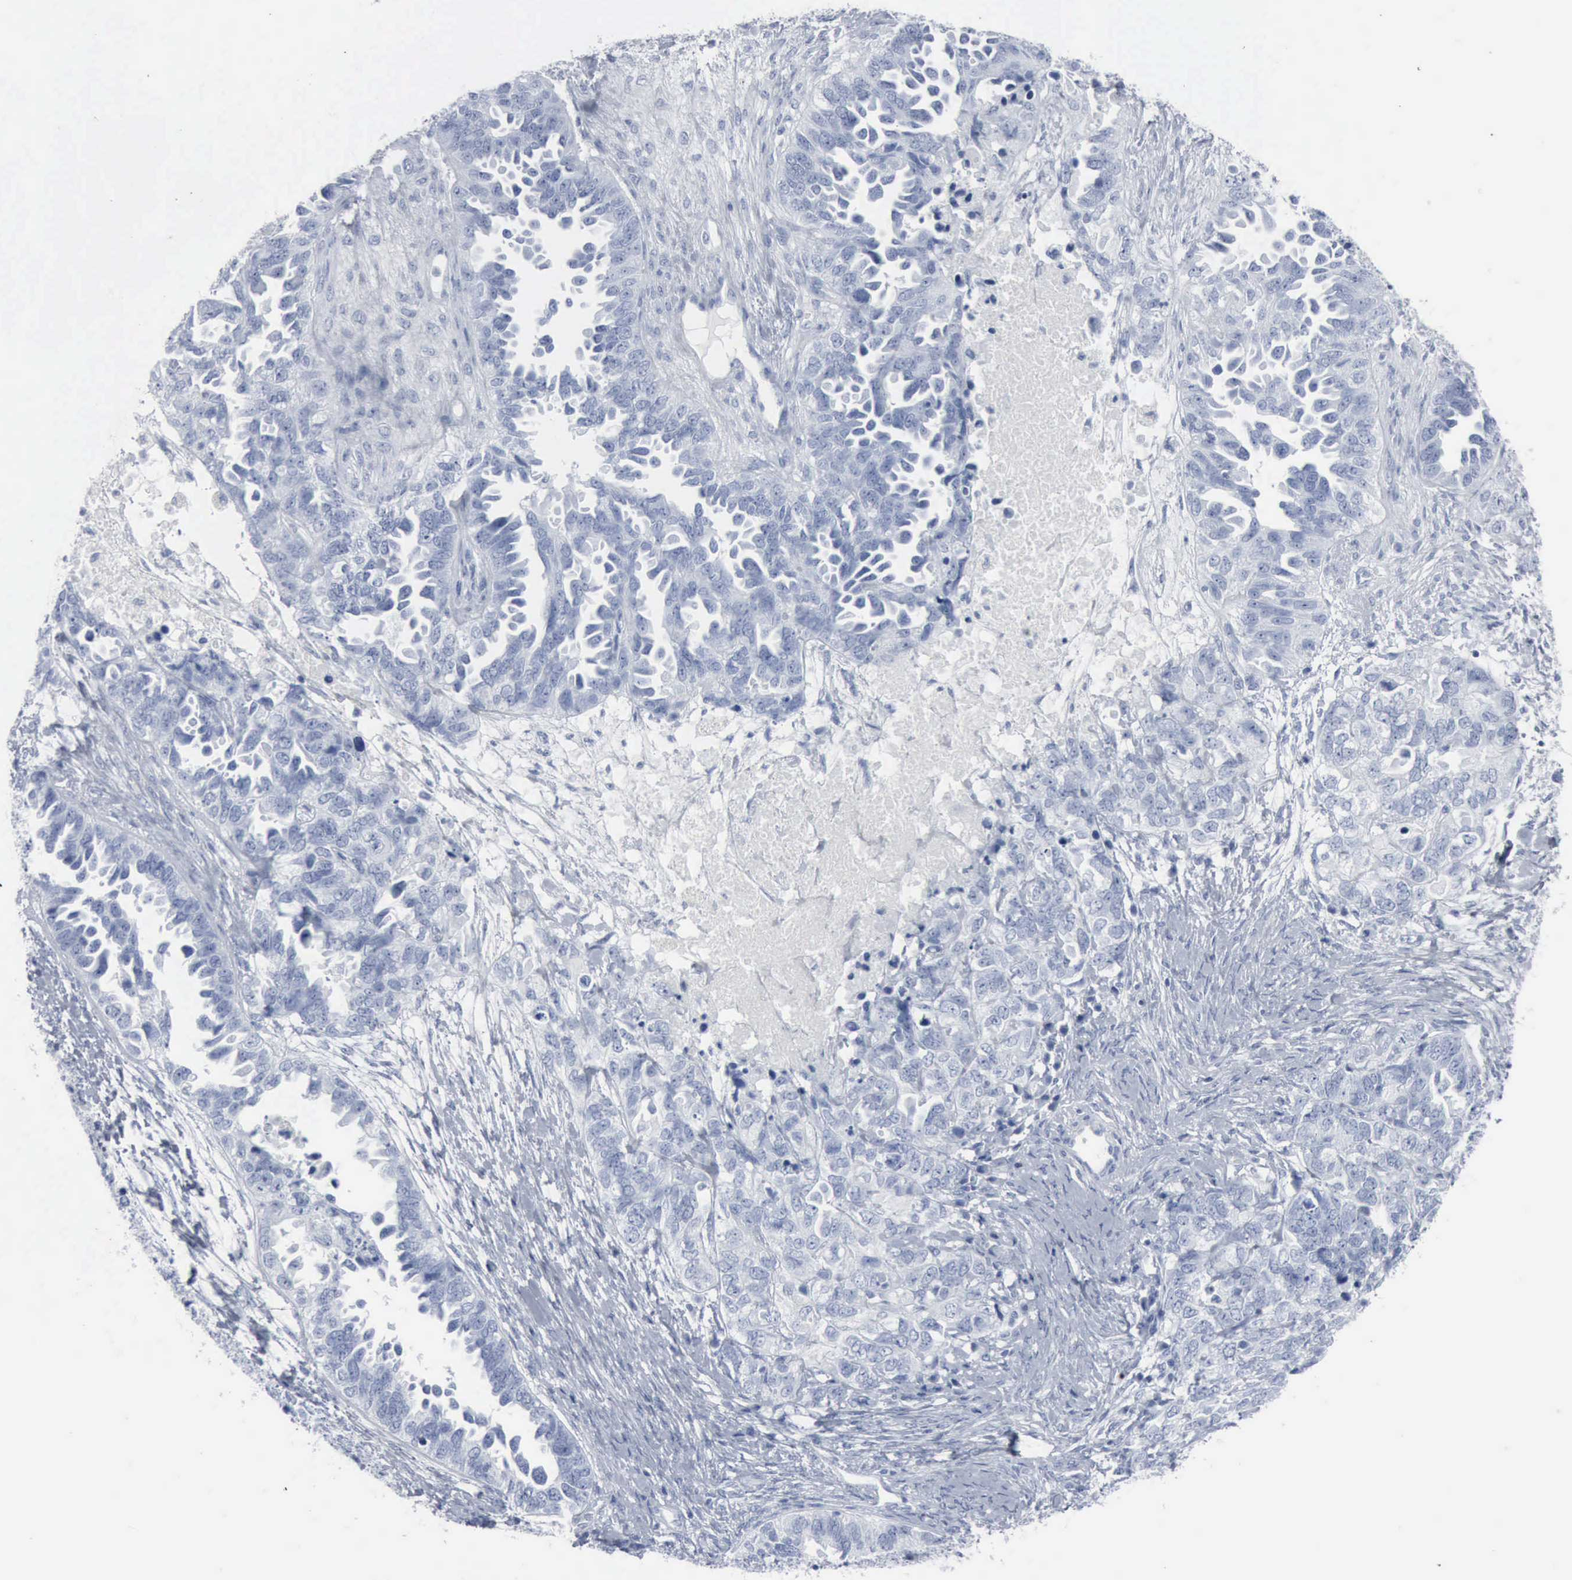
{"staining": {"intensity": "negative", "quantity": "none", "location": "none"}, "tissue": "ovarian cancer", "cell_type": "Tumor cells", "image_type": "cancer", "snomed": [{"axis": "morphology", "description": "Cystadenocarcinoma, serous, NOS"}, {"axis": "topography", "description": "Ovary"}], "caption": "DAB (3,3'-diaminobenzidine) immunohistochemical staining of human ovarian cancer exhibits no significant staining in tumor cells. (DAB IHC with hematoxylin counter stain).", "gene": "DMD", "patient": {"sex": "female", "age": 82}}